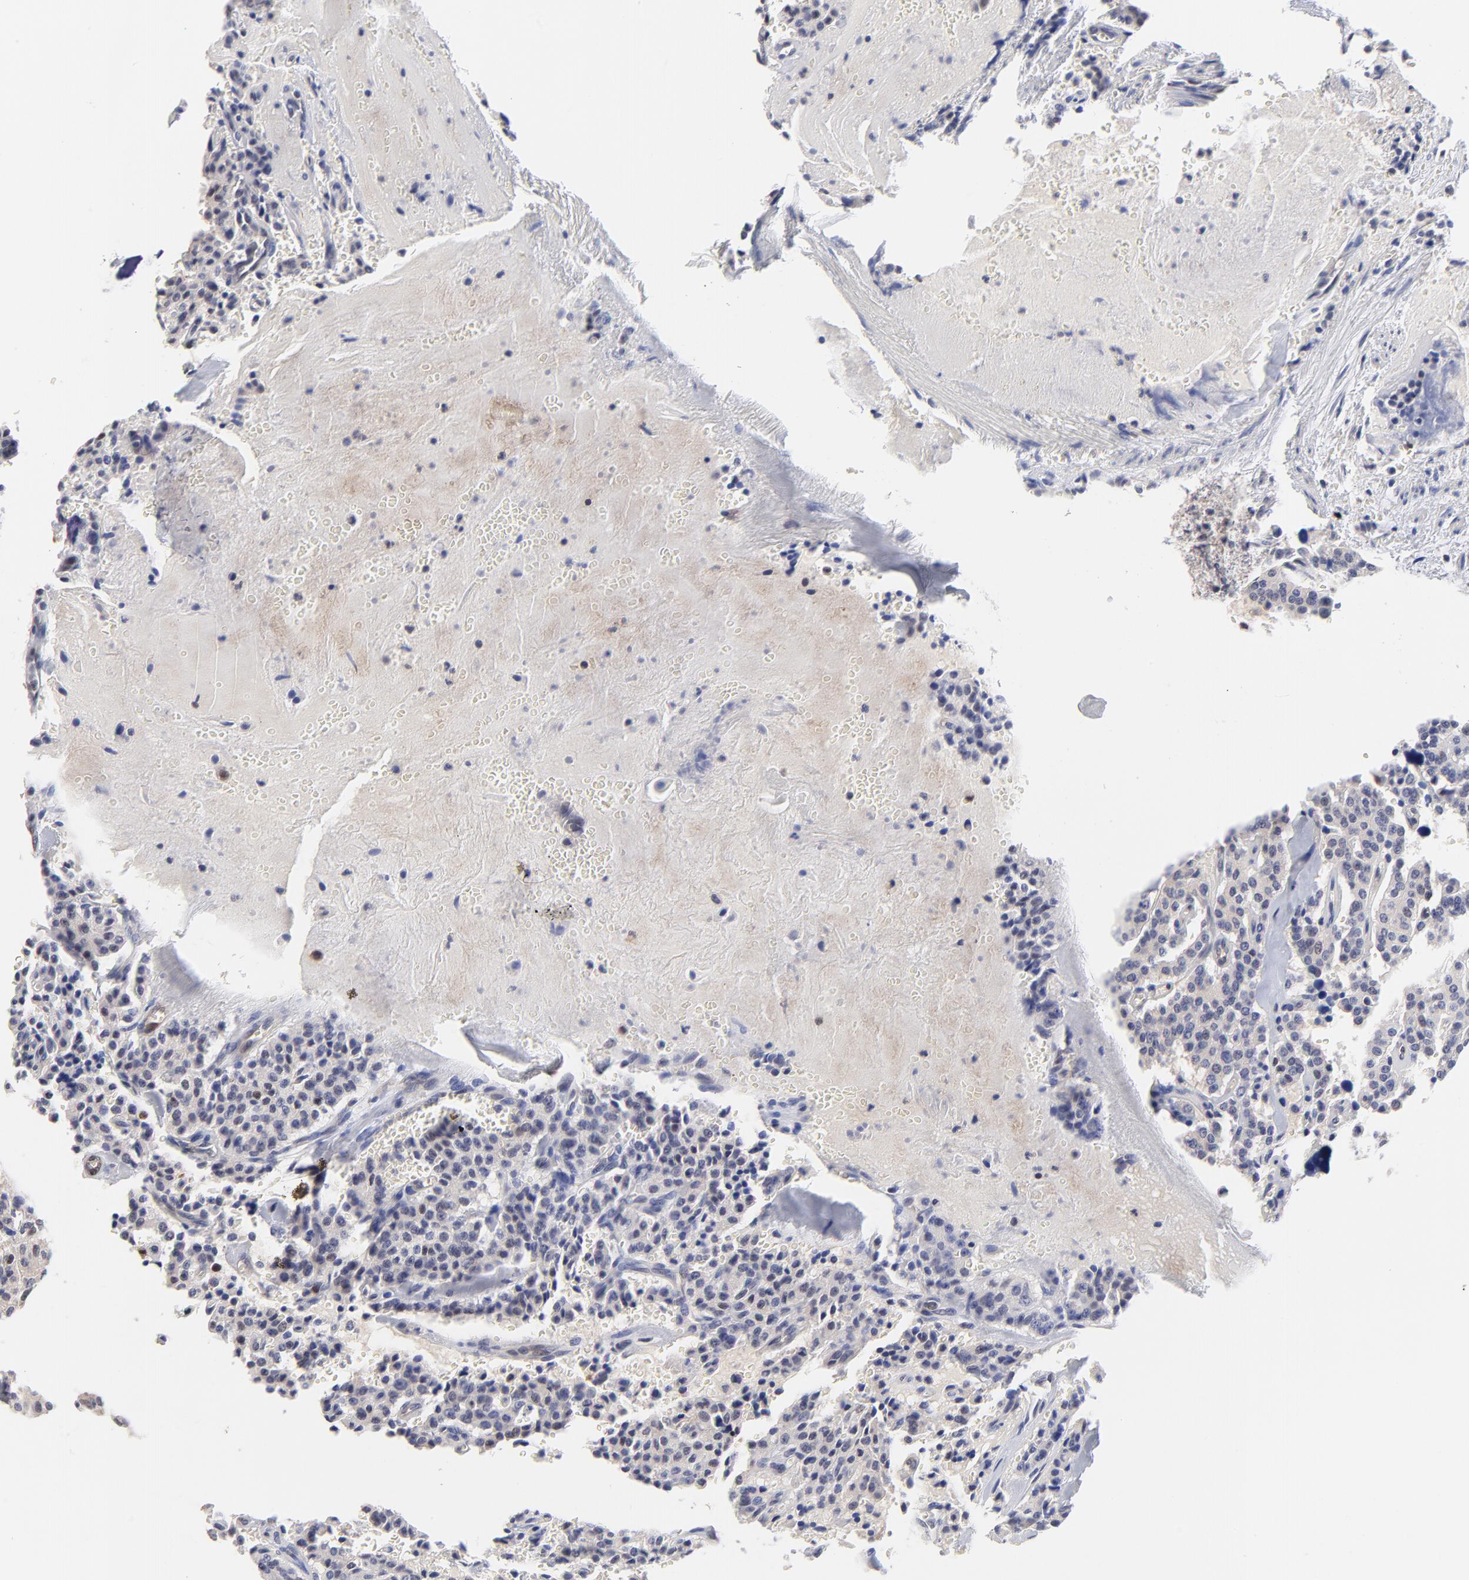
{"staining": {"intensity": "weak", "quantity": "25%-75%", "location": "cytoplasmic/membranous"}, "tissue": "carcinoid", "cell_type": "Tumor cells", "image_type": "cancer", "snomed": [{"axis": "morphology", "description": "Carcinoid, malignant, NOS"}, {"axis": "topography", "description": "Bronchus"}], "caption": "Carcinoid (malignant) stained with a protein marker shows weak staining in tumor cells.", "gene": "DCTPP1", "patient": {"sex": "male", "age": 55}}